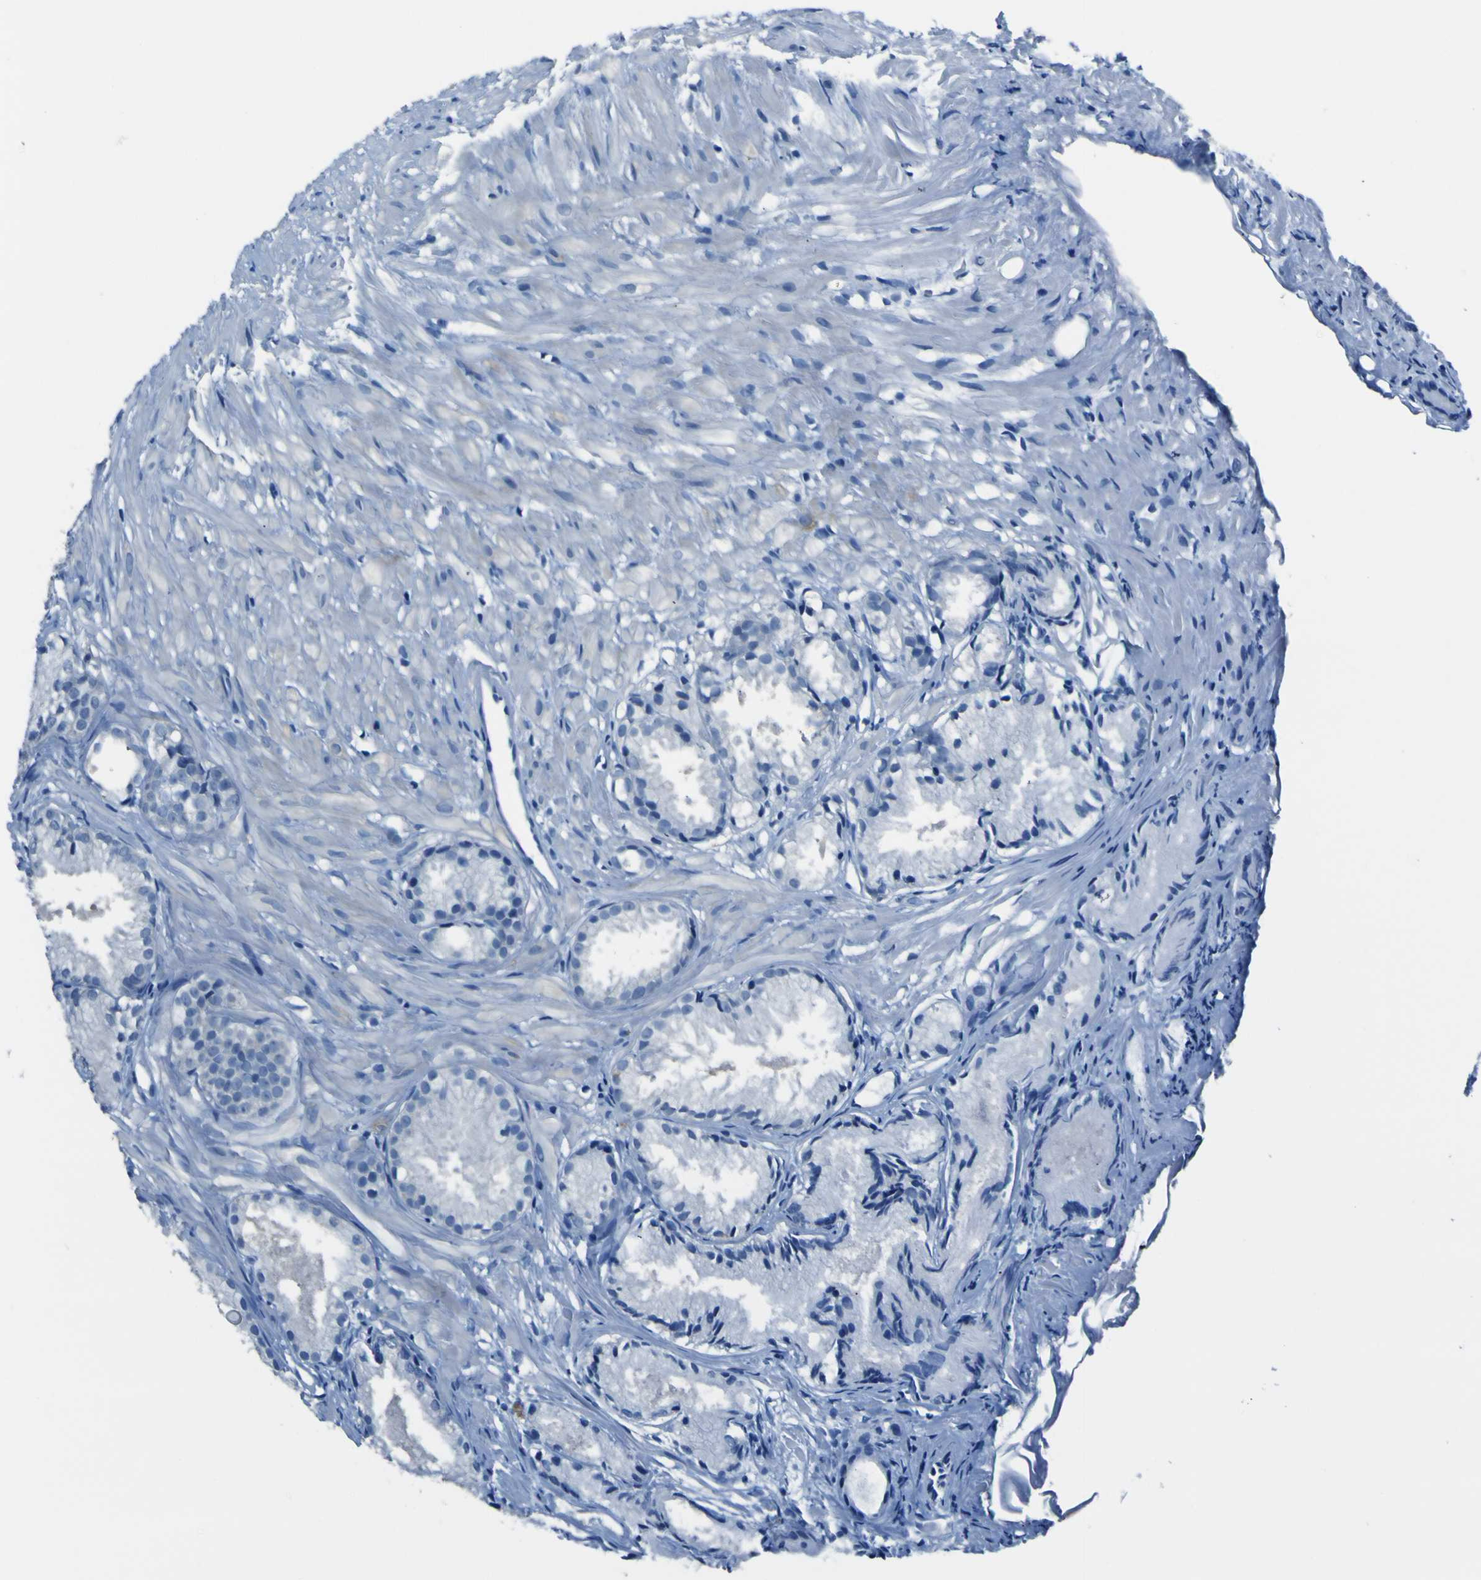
{"staining": {"intensity": "negative", "quantity": "none", "location": "none"}, "tissue": "prostate cancer", "cell_type": "Tumor cells", "image_type": "cancer", "snomed": [{"axis": "morphology", "description": "Adenocarcinoma, Low grade"}, {"axis": "topography", "description": "Prostate"}], "caption": "A photomicrograph of human prostate low-grade adenocarcinoma is negative for staining in tumor cells.", "gene": "PHKG1", "patient": {"sex": "male", "age": 72}}